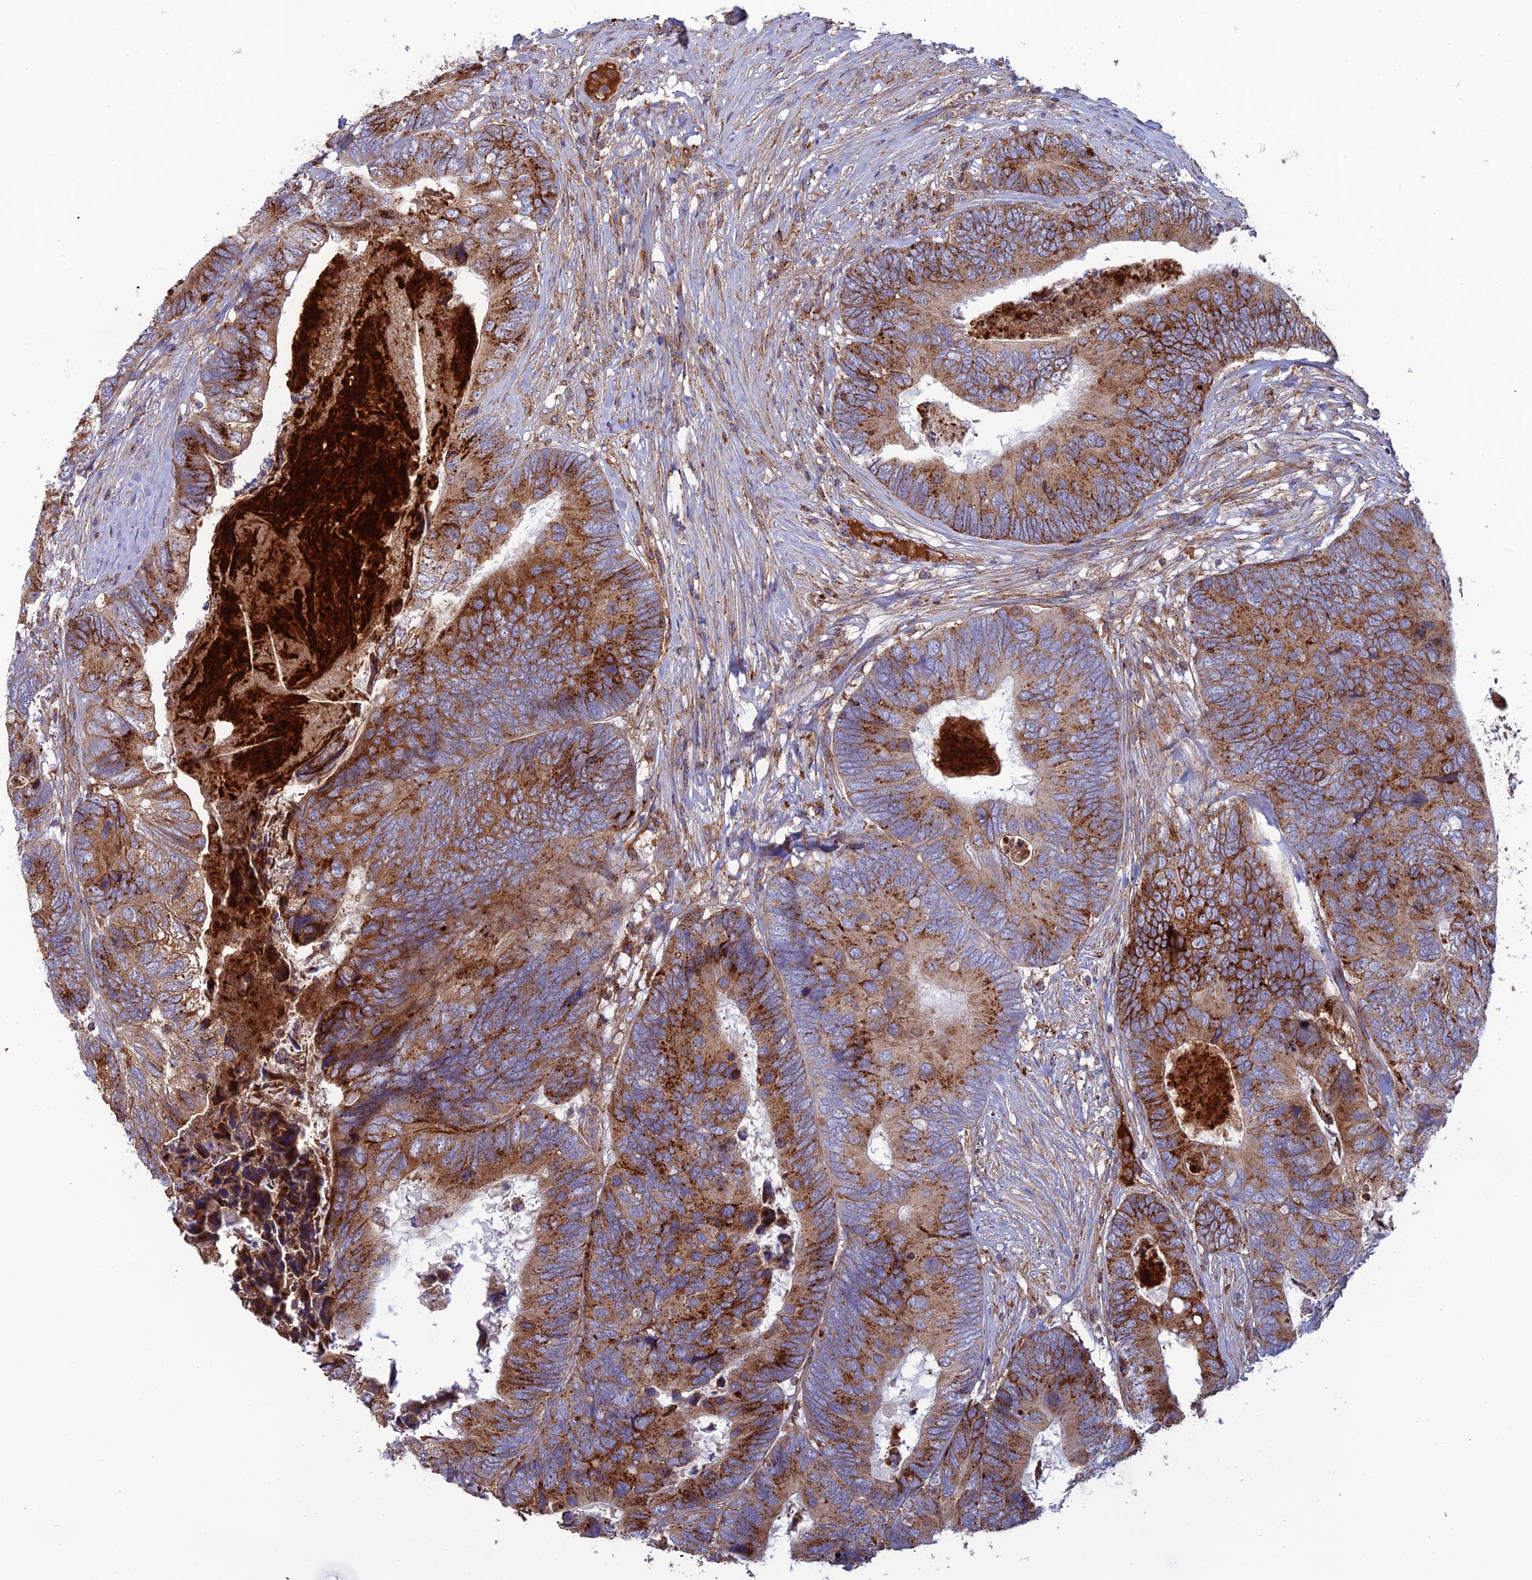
{"staining": {"intensity": "strong", "quantity": ">75%", "location": "cytoplasmic/membranous"}, "tissue": "colorectal cancer", "cell_type": "Tumor cells", "image_type": "cancer", "snomed": [{"axis": "morphology", "description": "Adenocarcinoma, NOS"}, {"axis": "topography", "description": "Colon"}], "caption": "The photomicrograph displays immunohistochemical staining of colorectal adenocarcinoma. There is strong cytoplasmic/membranous expression is seen in approximately >75% of tumor cells.", "gene": "LNPEP", "patient": {"sex": "female", "age": 67}}